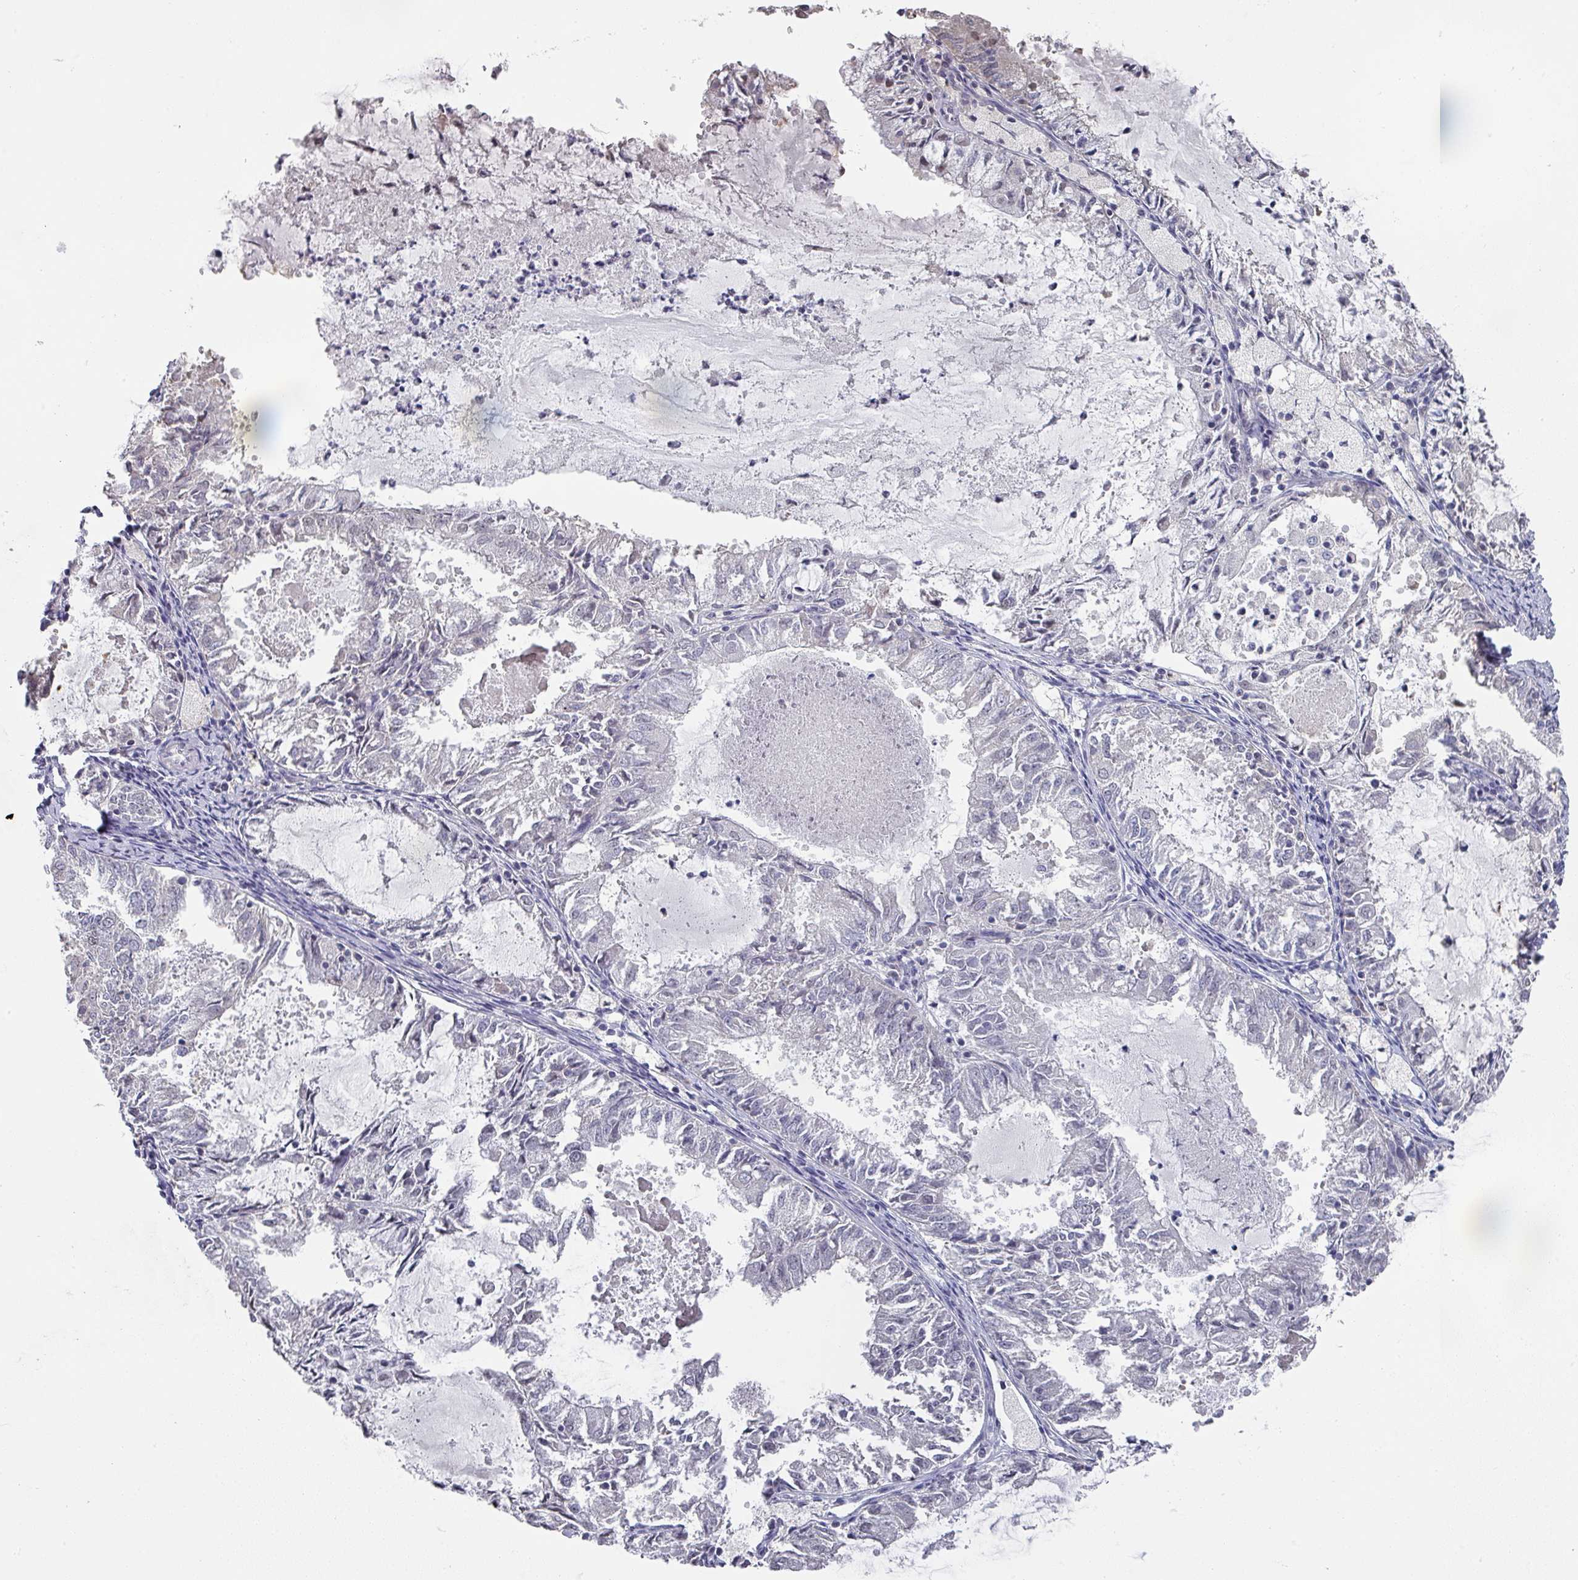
{"staining": {"intensity": "negative", "quantity": "none", "location": "none"}, "tissue": "endometrial cancer", "cell_type": "Tumor cells", "image_type": "cancer", "snomed": [{"axis": "morphology", "description": "Adenocarcinoma, NOS"}, {"axis": "topography", "description": "Endometrium"}], "caption": "IHC micrograph of neoplastic tissue: adenocarcinoma (endometrial) stained with DAB exhibits no significant protein expression in tumor cells. (DAB IHC with hematoxylin counter stain).", "gene": "ZNF654", "patient": {"sex": "female", "age": 57}}